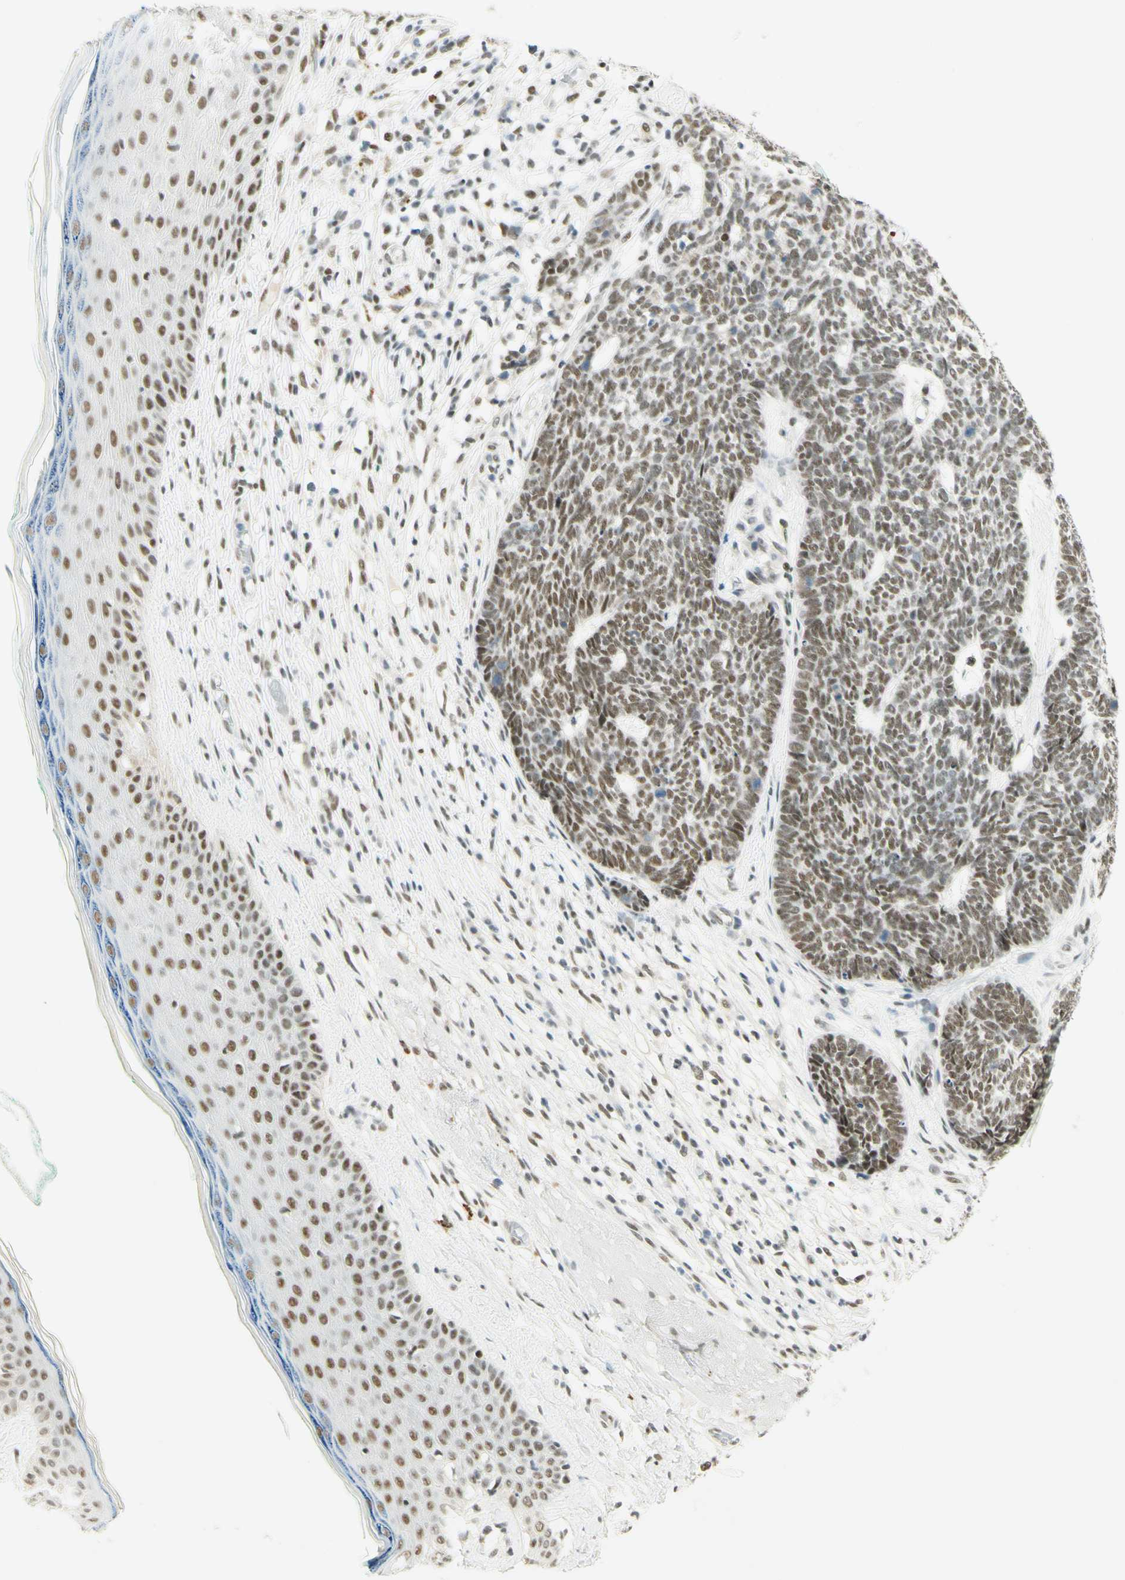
{"staining": {"intensity": "weak", "quantity": ">75%", "location": "nuclear"}, "tissue": "skin cancer", "cell_type": "Tumor cells", "image_type": "cancer", "snomed": [{"axis": "morphology", "description": "Basal cell carcinoma"}, {"axis": "topography", "description": "Skin"}], "caption": "Tumor cells exhibit low levels of weak nuclear positivity in approximately >75% of cells in human basal cell carcinoma (skin).", "gene": "PMS2", "patient": {"sex": "female", "age": 84}}